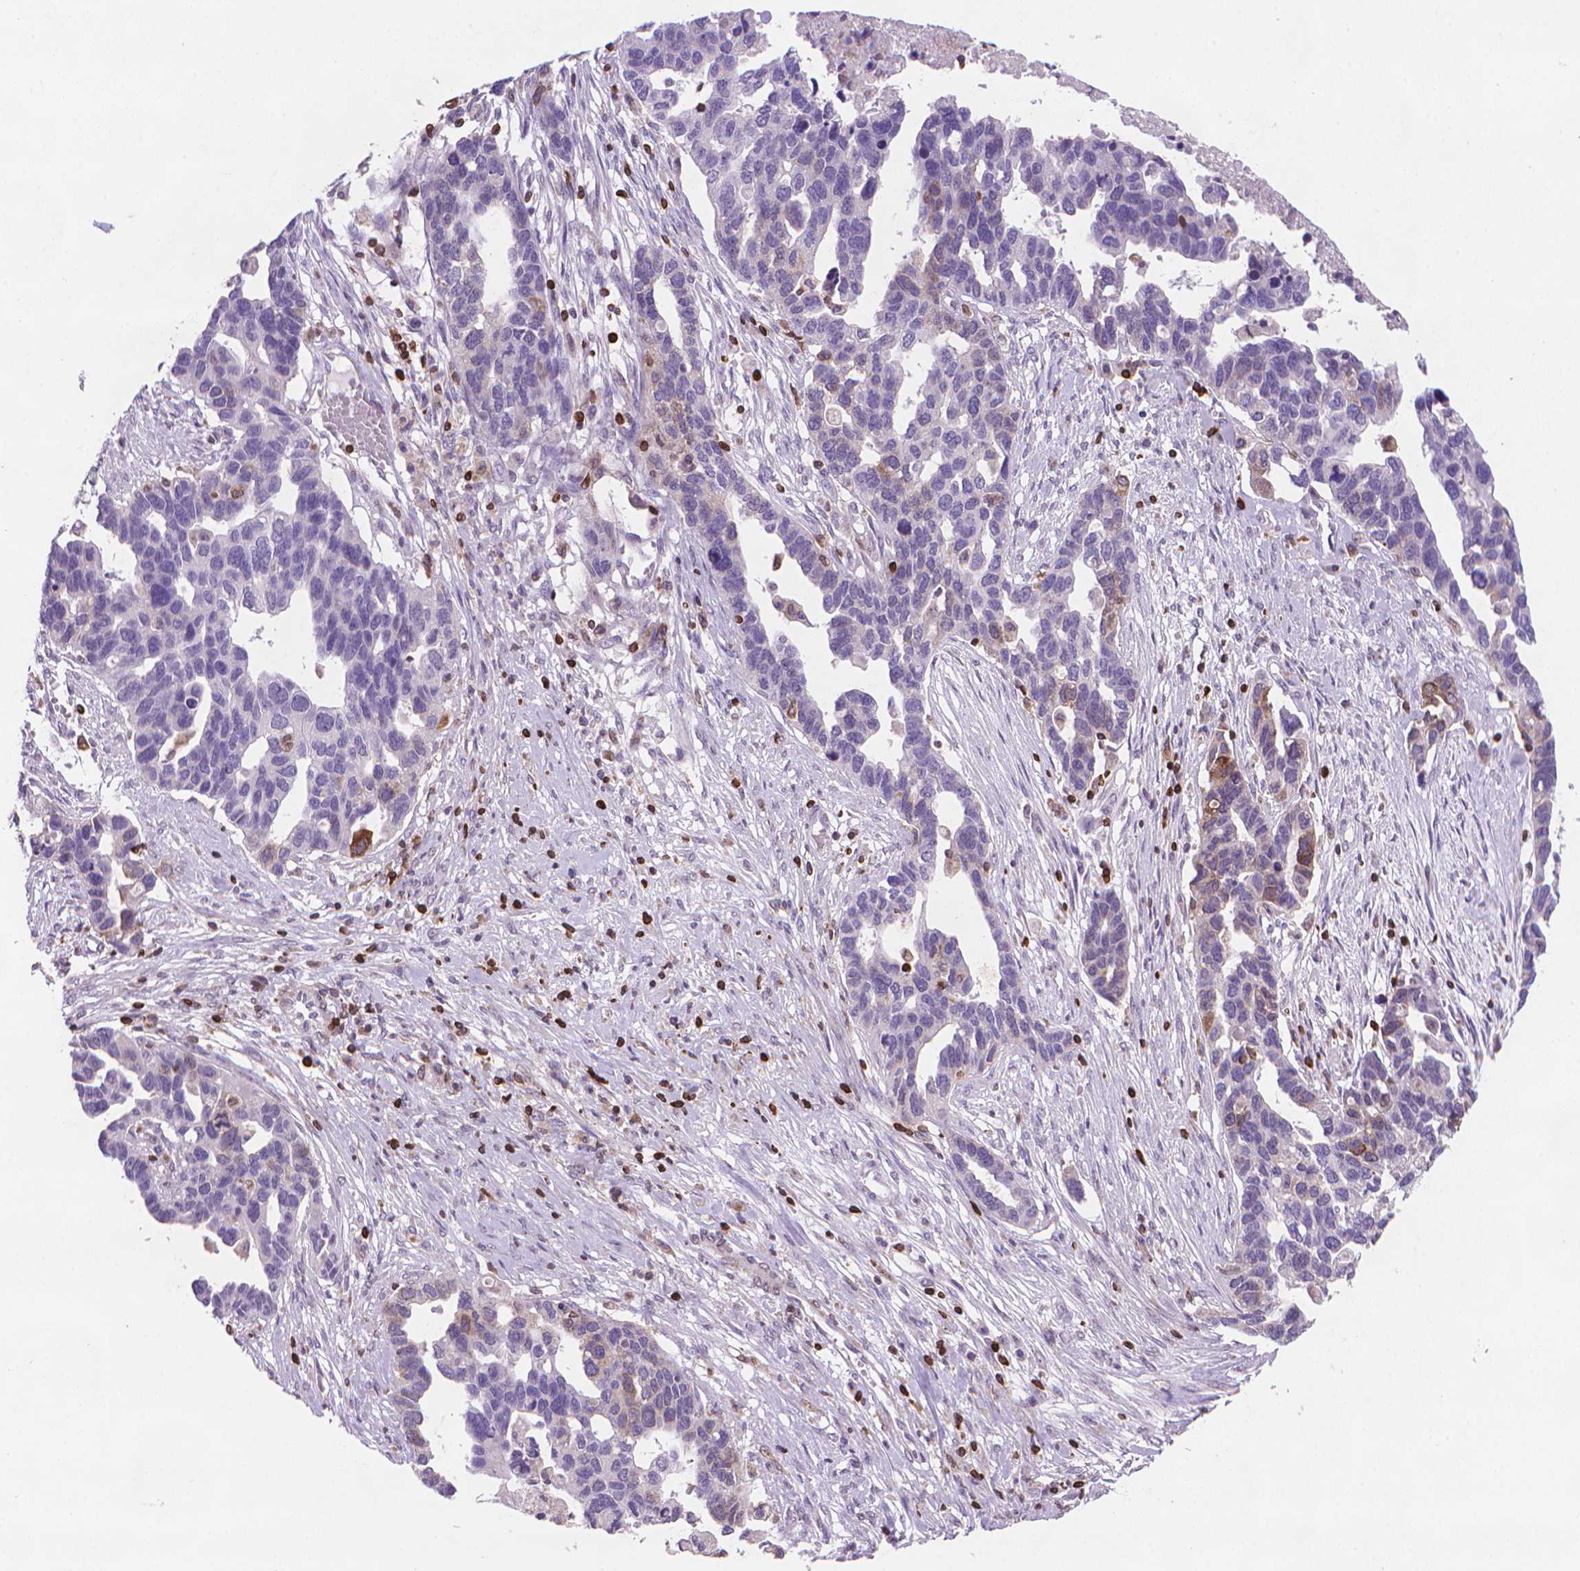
{"staining": {"intensity": "negative", "quantity": "none", "location": "none"}, "tissue": "ovarian cancer", "cell_type": "Tumor cells", "image_type": "cancer", "snomed": [{"axis": "morphology", "description": "Cystadenocarcinoma, serous, NOS"}, {"axis": "topography", "description": "Ovary"}], "caption": "This is an immunohistochemistry micrograph of ovarian cancer (serous cystadenocarcinoma). There is no positivity in tumor cells.", "gene": "BCL2", "patient": {"sex": "female", "age": 54}}